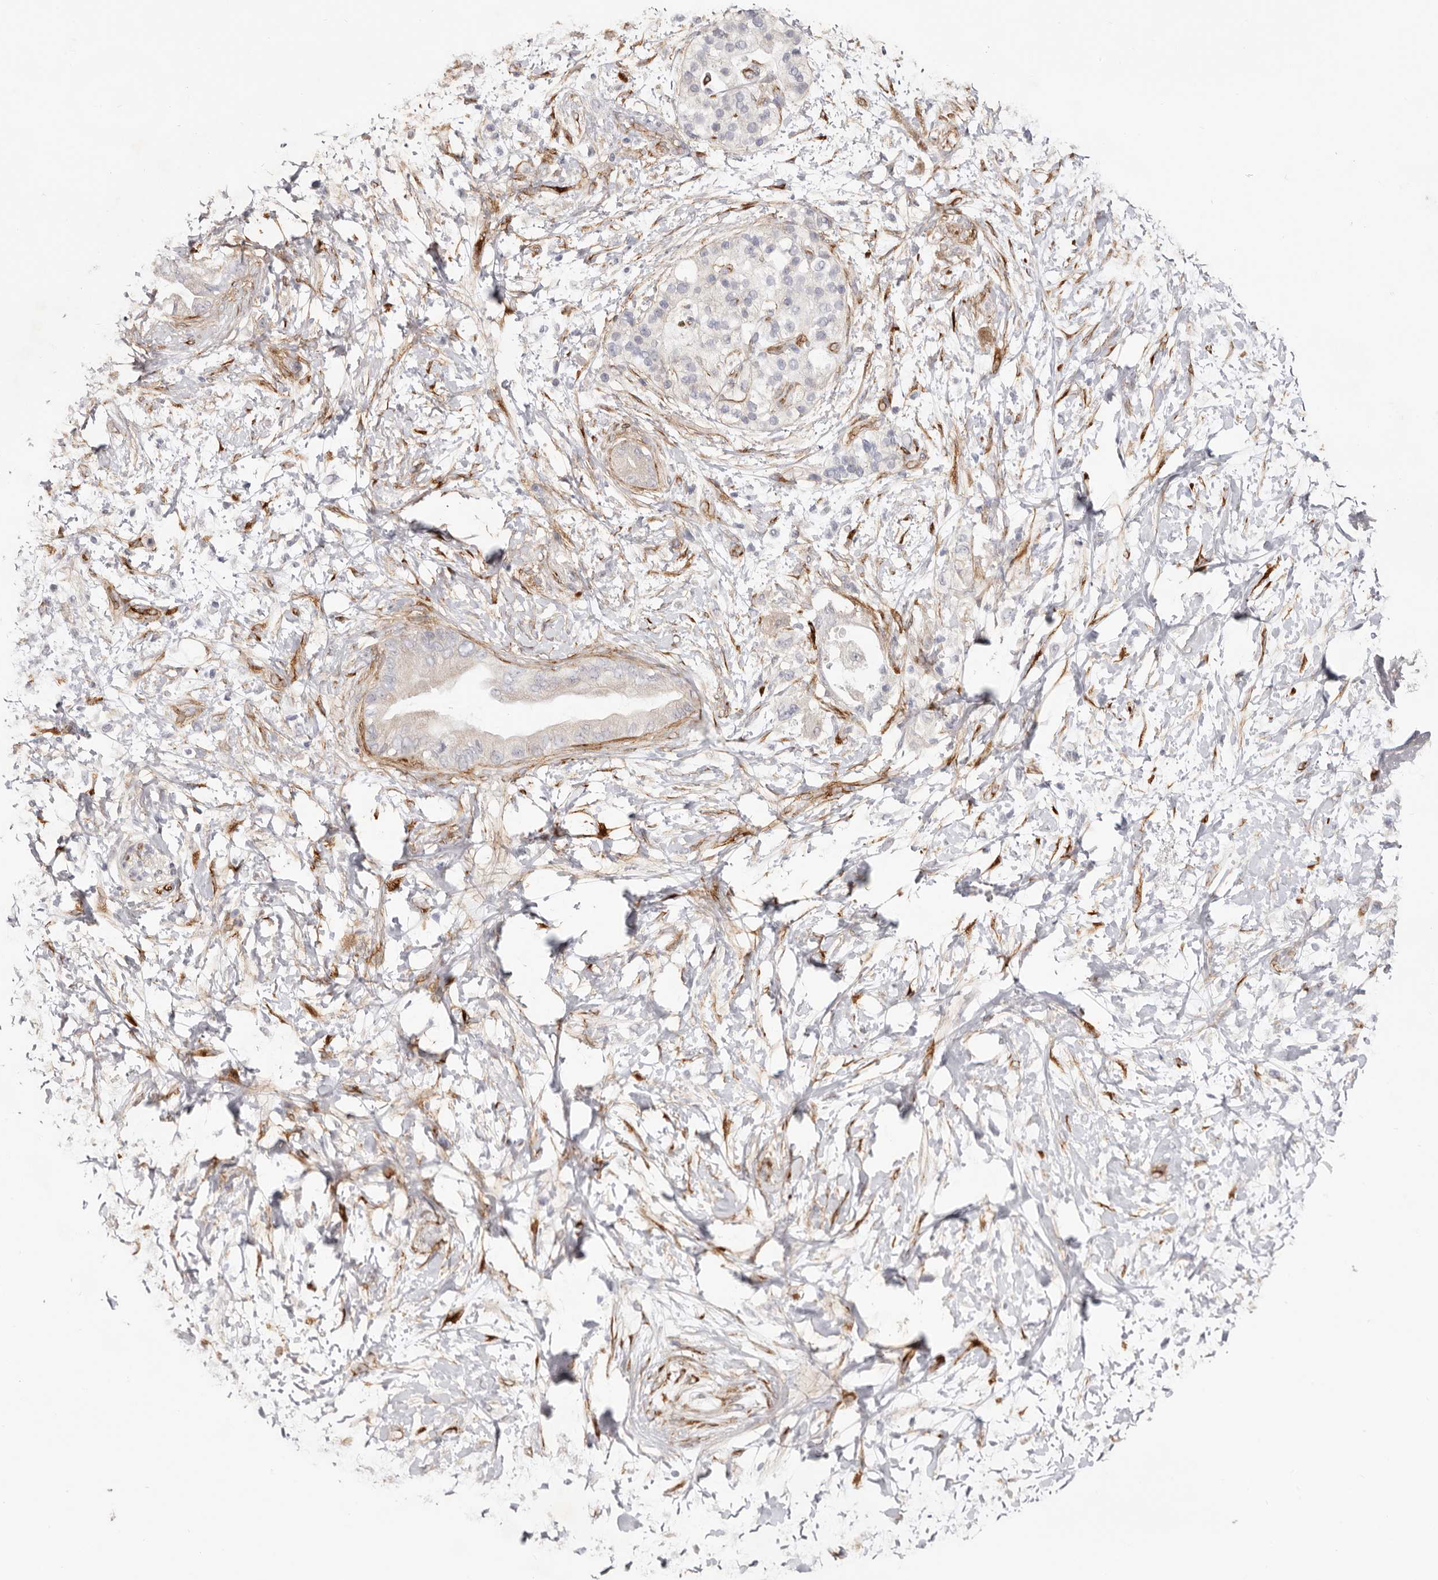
{"staining": {"intensity": "negative", "quantity": "none", "location": "none"}, "tissue": "adipose tissue", "cell_type": "Adipocytes", "image_type": "normal", "snomed": [{"axis": "morphology", "description": "Normal tissue, NOS"}, {"axis": "morphology", "description": "Adenocarcinoma, NOS"}, {"axis": "topography", "description": "Duodenum"}, {"axis": "topography", "description": "Peripheral nerve tissue"}], "caption": "Unremarkable adipose tissue was stained to show a protein in brown. There is no significant staining in adipocytes. (IHC, brightfield microscopy, high magnification).", "gene": "LRRC66", "patient": {"sex": "female", "age": 60}}